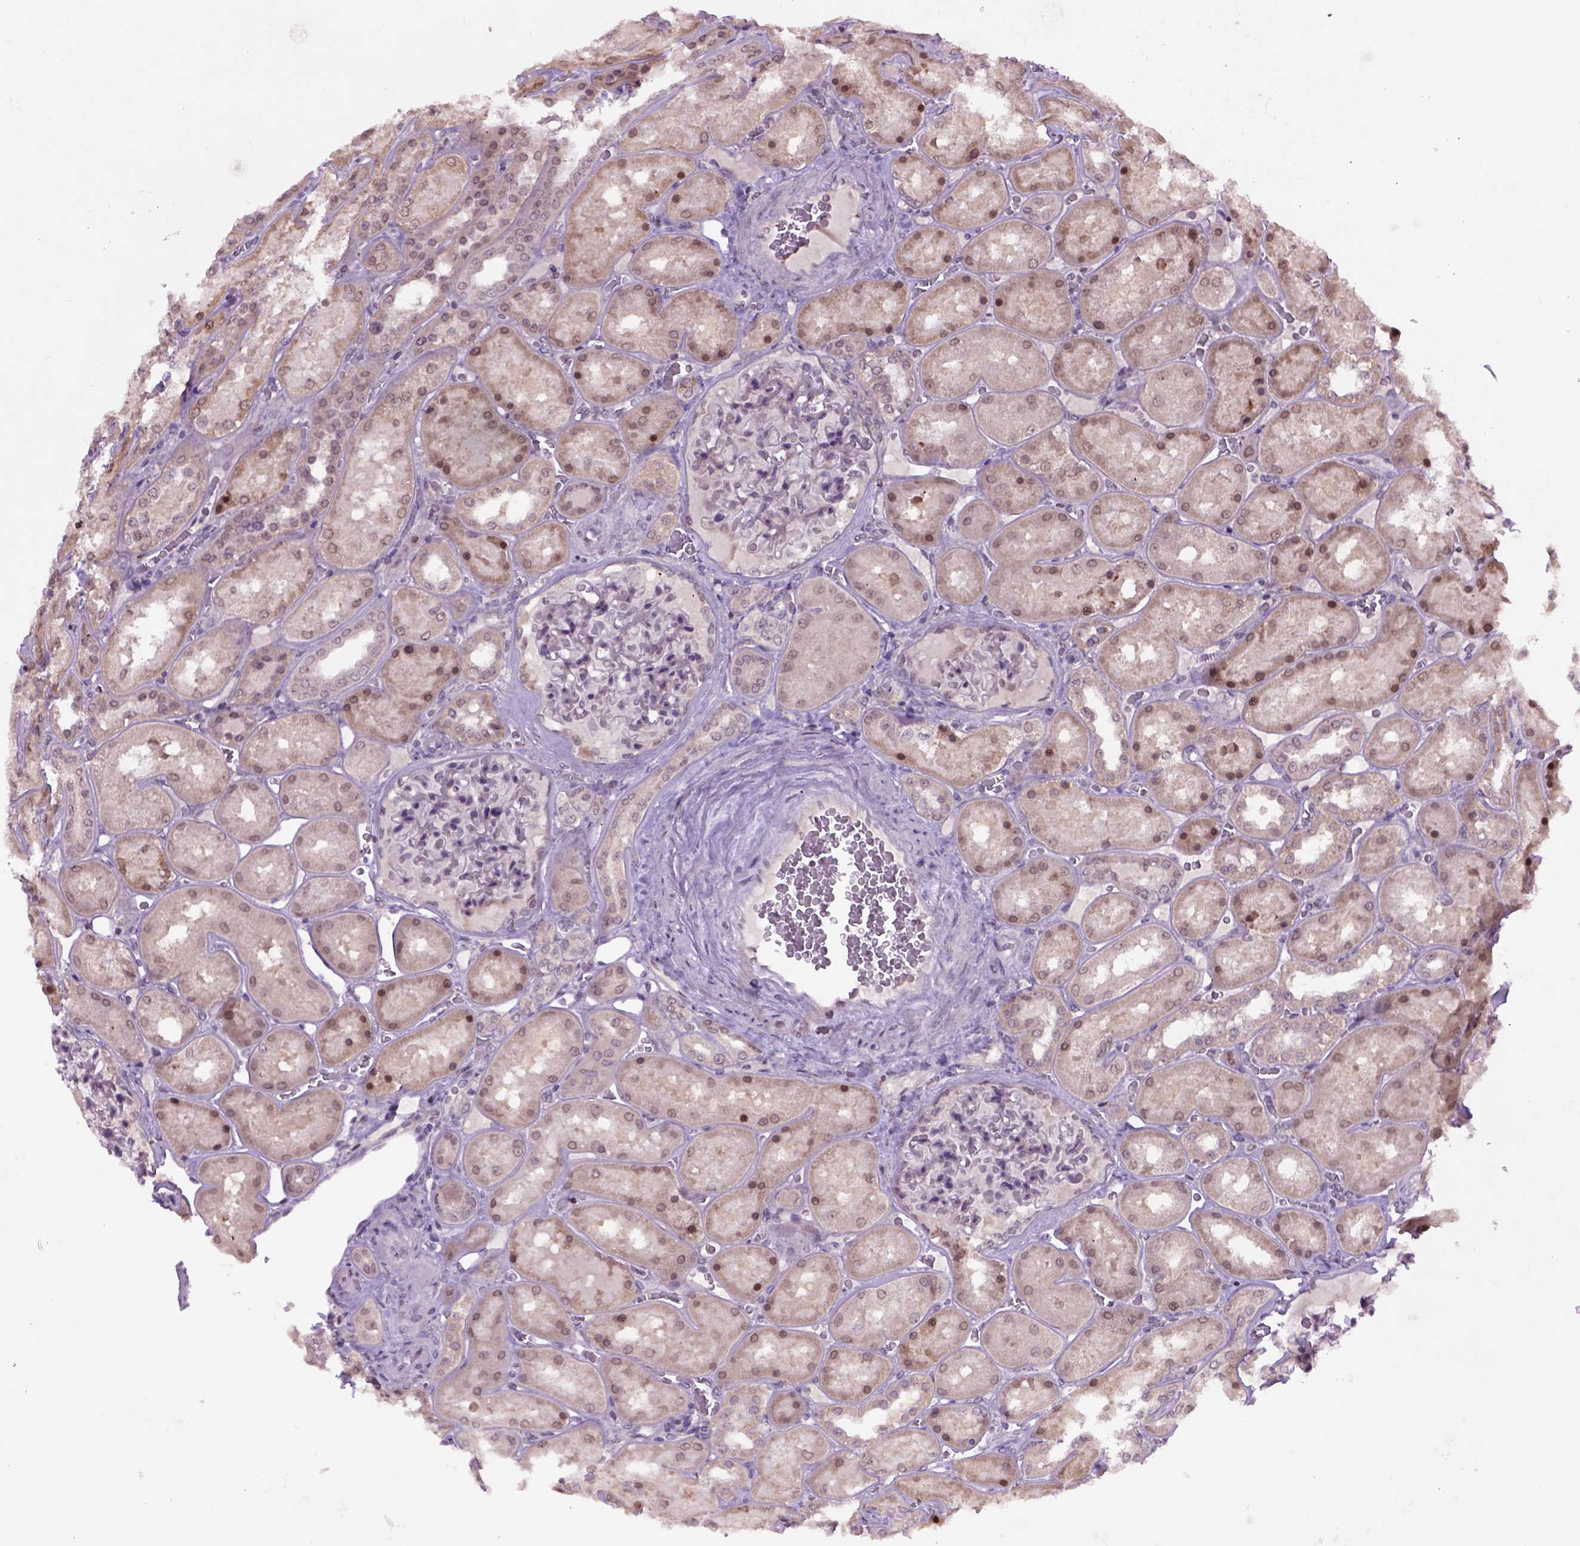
{"staining": {"intensity": "negative", "quantity": "none", "location": "none"}, "tissue": "kidney", "cell_type": "Cells in glomeruli", "image_type": "normal", "snomed": [{"axis": "morphology", "description": "Normal tissue, NOS"}, {"axis": "topography", "description": "Kidney"}], "caption": "DAB (3,3'-diaminobenzidine) immunohistochemical staining of normal kidney demonstrates no significant positivity in cells in glomeruli. (Stains: DAB (3,3'-diaminobenzidine) immunohistochemistry (IHC) with hematoxylin counter stain, Microscopy: brightfield microscopy at high magnification).", "gene": "RAB43", "patient": {"sex": "male", "age": 73}}